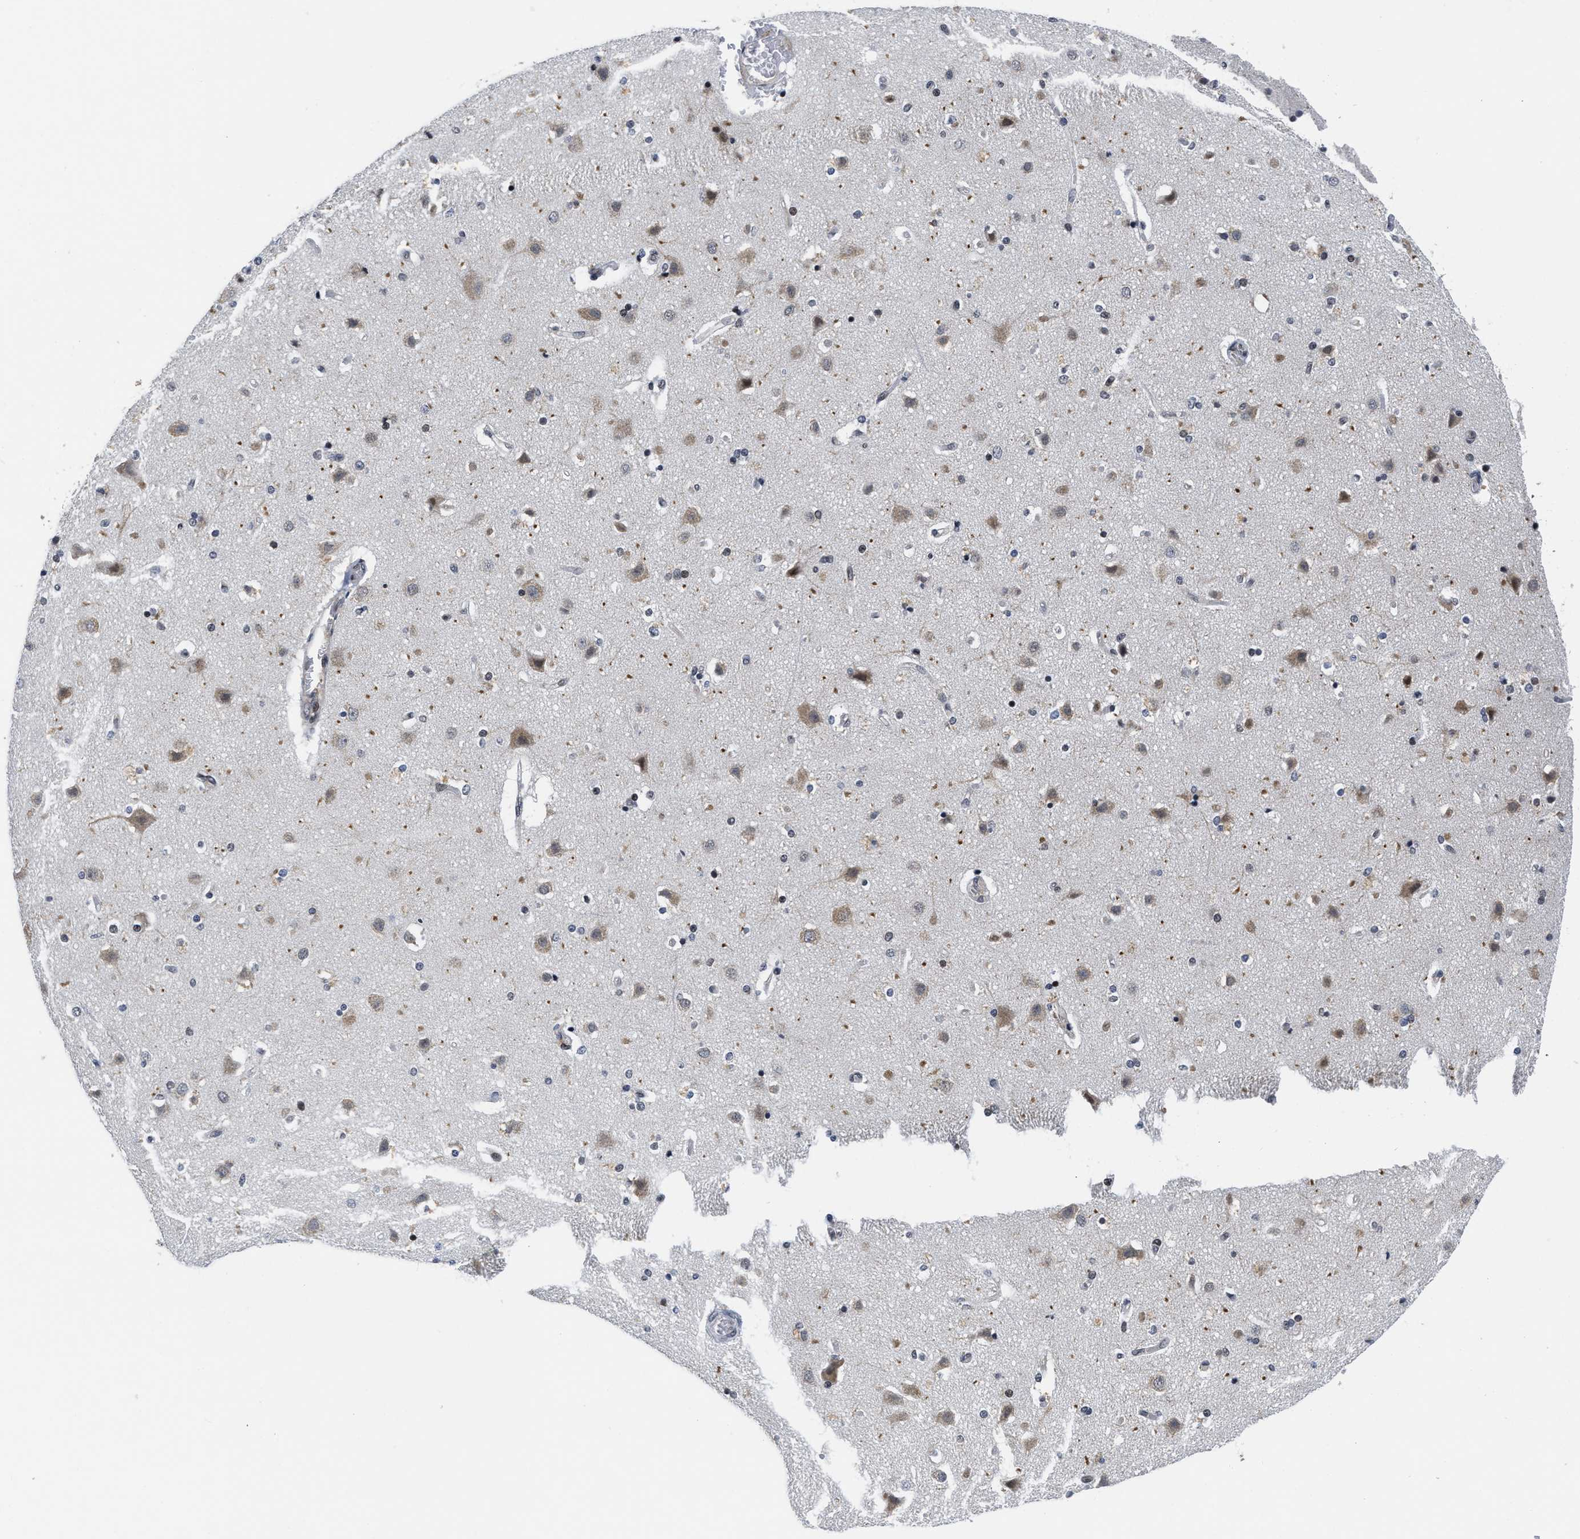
{"staining": {"intensity": "weak", "quantity": ">75%", "location": "nuclear"}, "tissue": "cerebral cortex", "cell_type": "Endothelial cells", "image_type": "normal", "snomed": [{"axis": "morphology", "description": "Normal tissue, NOS"}, {"axis": "topography", "description": "Cerebral cortex"}], "caption": "Brown immunohistochemical staining in unremarkable cerebral cortex demonstrates weak nuclear positivity in approximately >75% of endothelial cells.", "gene": "HIF1A", "patient": {"sex": "female", "age": 54}}